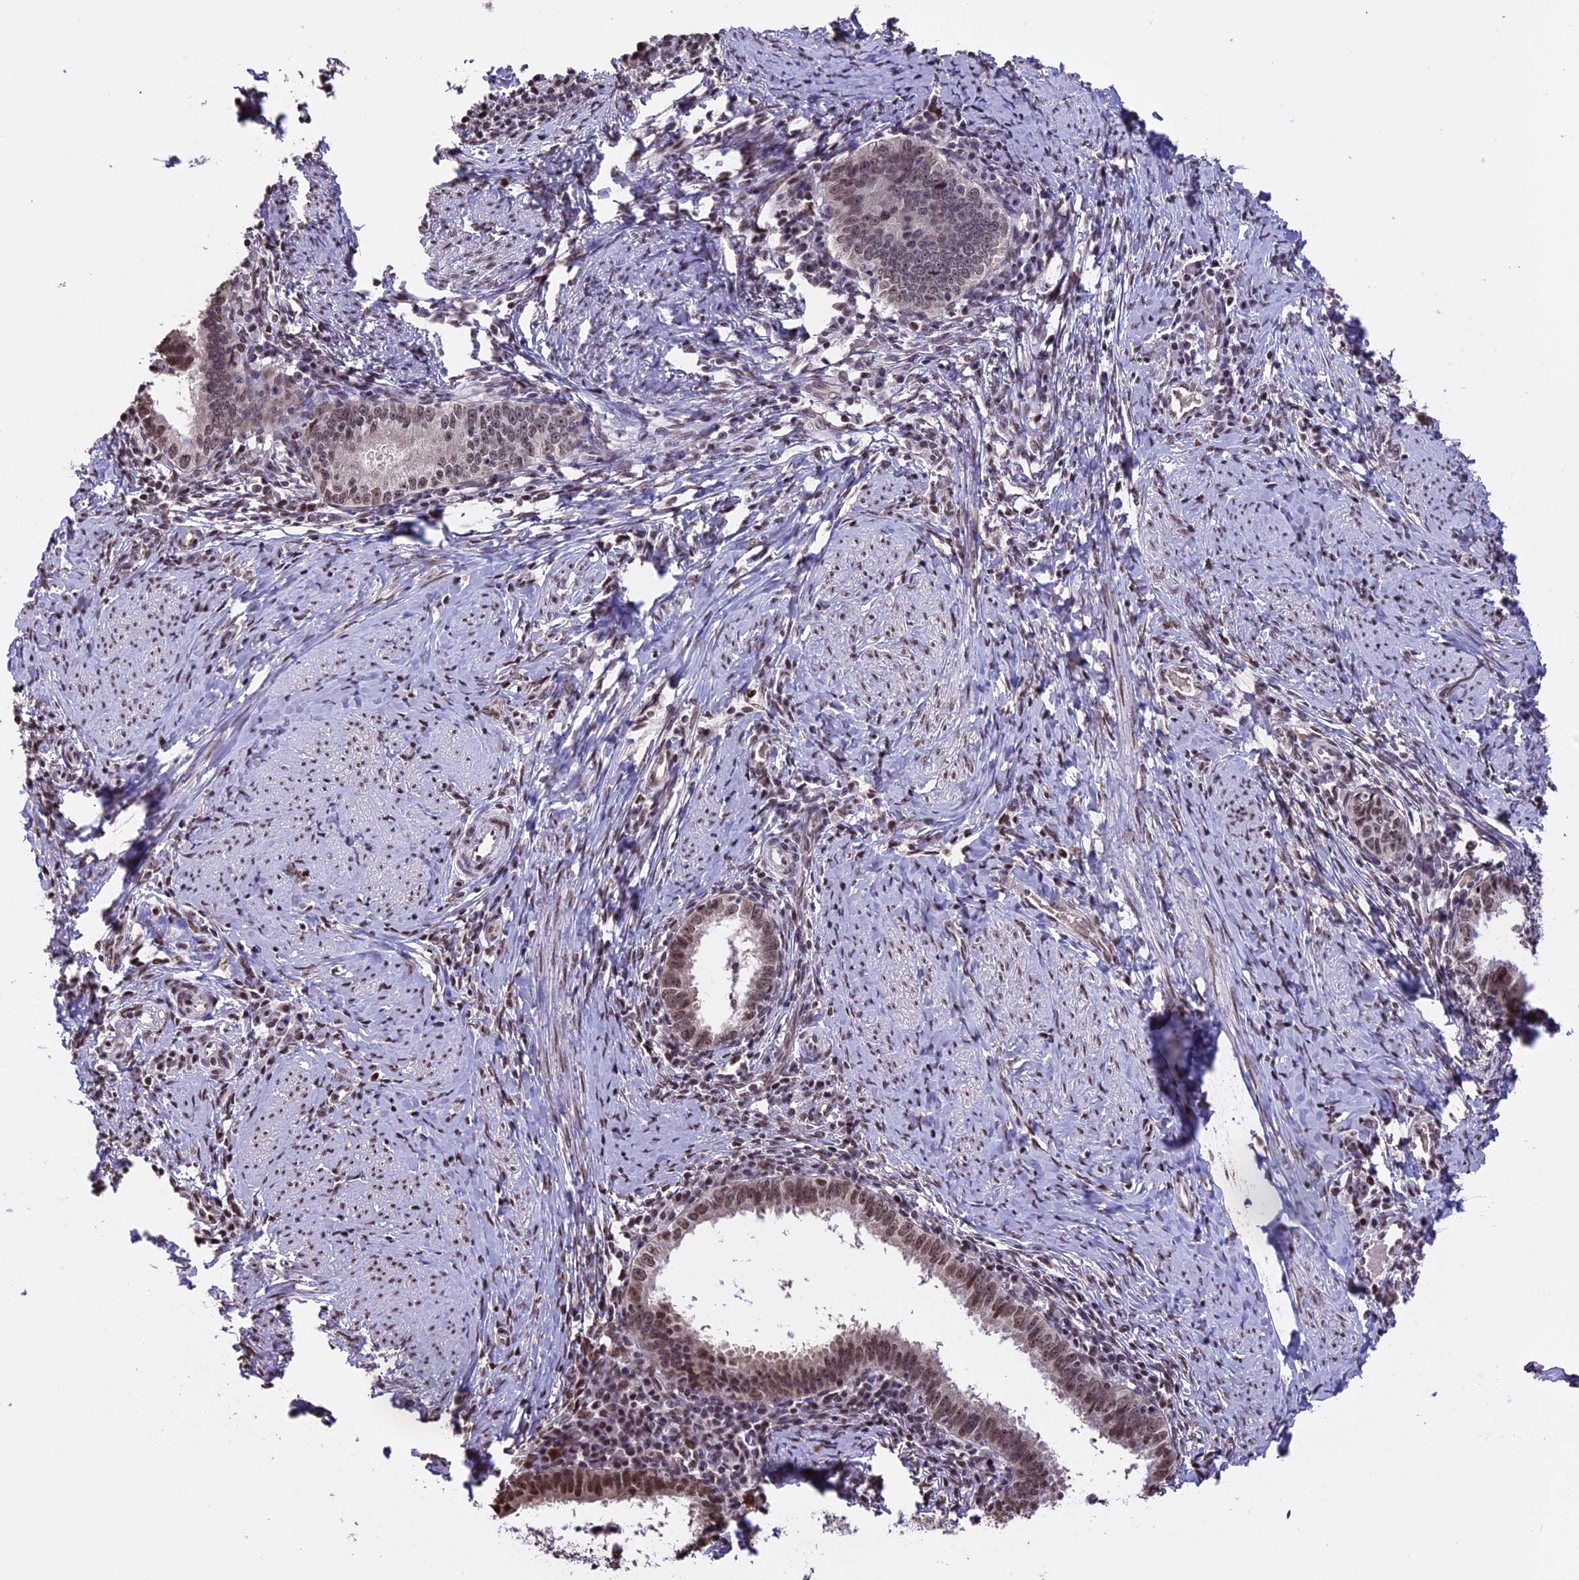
{"staining": {"intensity": "moderate", "quantity": ">75%", "location": "nuclear"}, "tissue": "cervical cancer", "cell_type": "Tumor cells", "image_type": "cancer", "snomed": [{"axis": "morphology", "description": "Adenocarcinoma, NOS"}, {"axis": "topography", "description": "Cervix"}], "caption": "A brown stain shows moderate nuclear expression of a protein in cervical cancer tumor cells.", "gene": "POLR3E", "patient": {"sex": "female", "age": 36}}